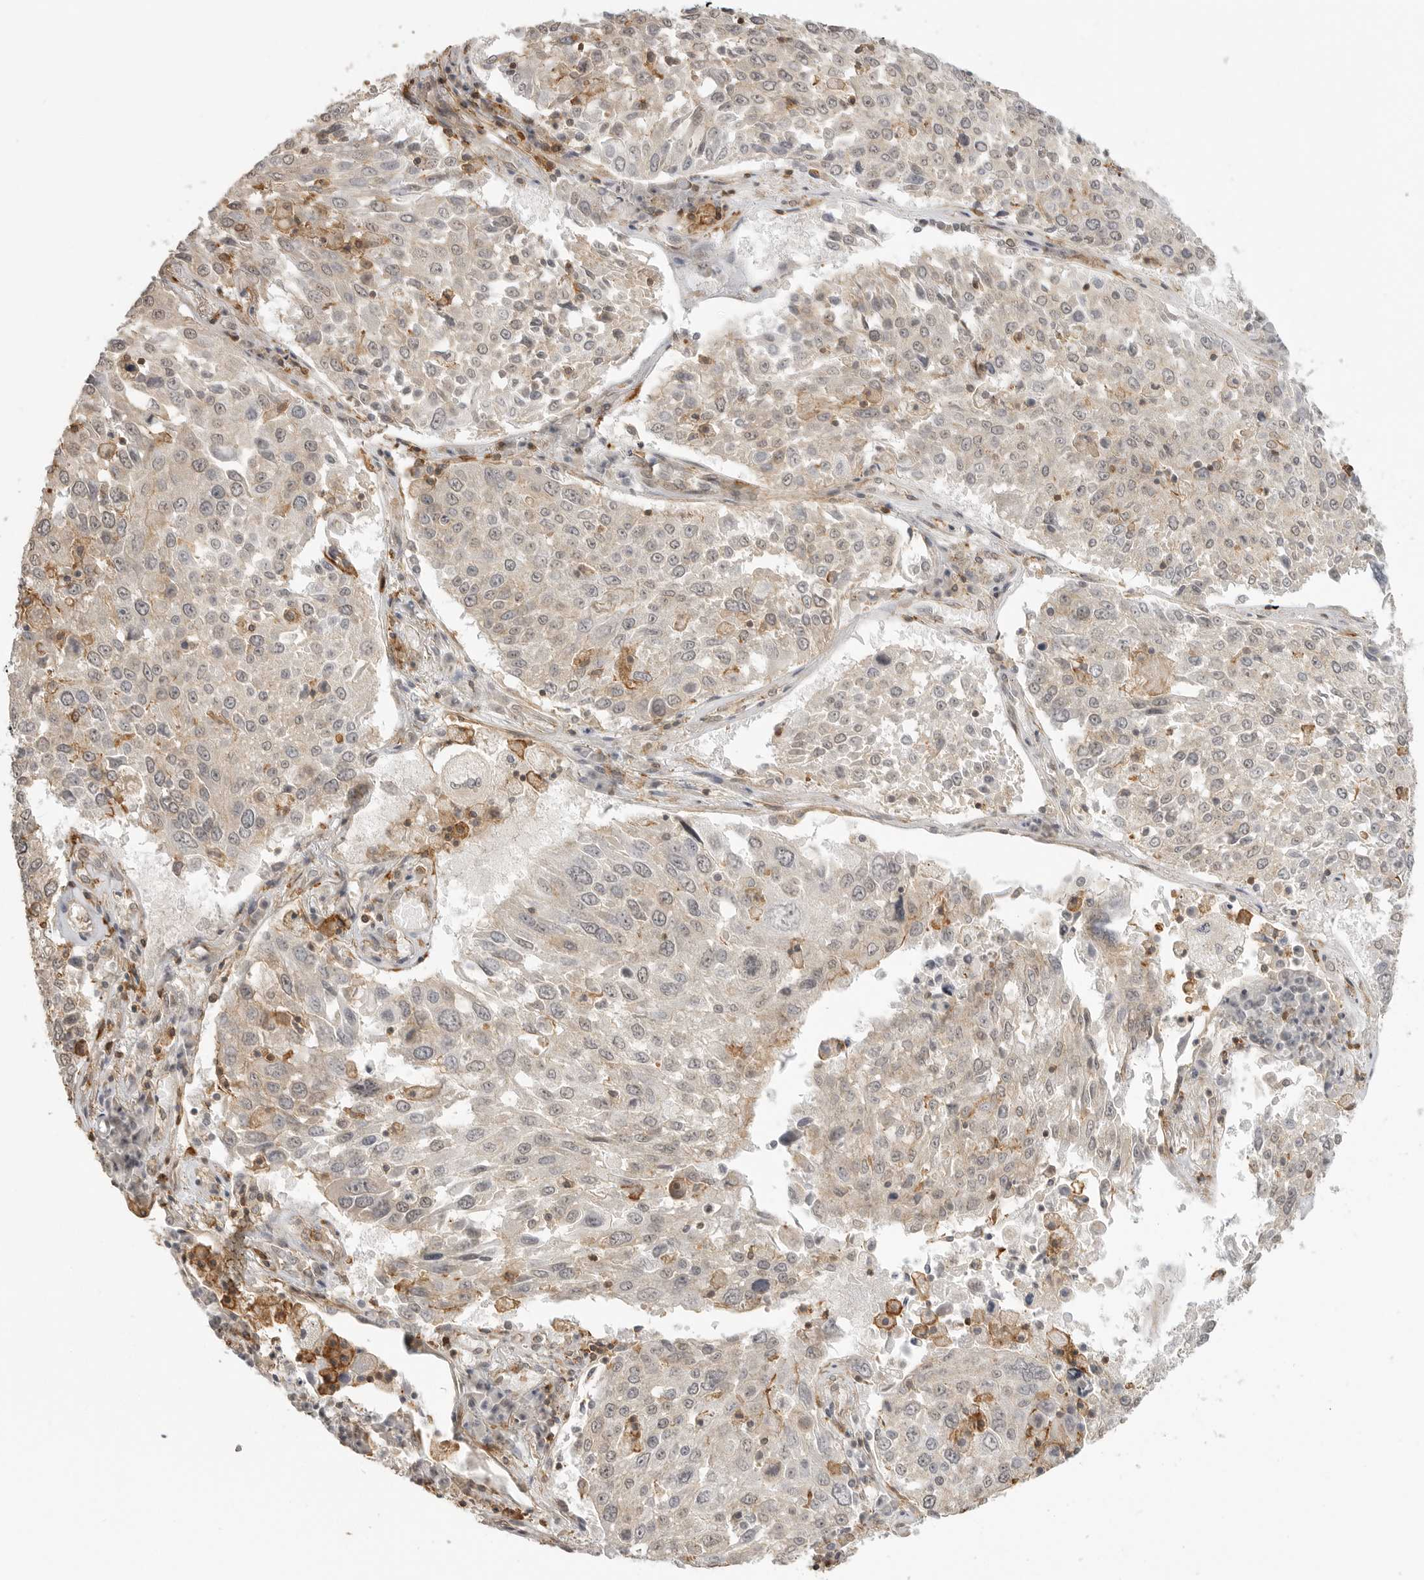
{"staining": {"intensity": "weak", "quantity": "25%-75%", "location": "cytoplasmic/membranous"}, "tissue": "lung cancer", "cell_type": "Tumor cells", "image_type": "cancer", "snomed": [{"axis": "morphology", "description": "Squamous cell carcinoma, NOS"}, {"axis": "topography", "description": "Lung"}], "caption": "Weak cytoplasmic/membranous protein positivity is seen in about 25%-75% of tumor cells in lung cancer (squamous cell carcinoma).", "gene": "GPC2", "patient": {"sex": "male", "age": 65}}